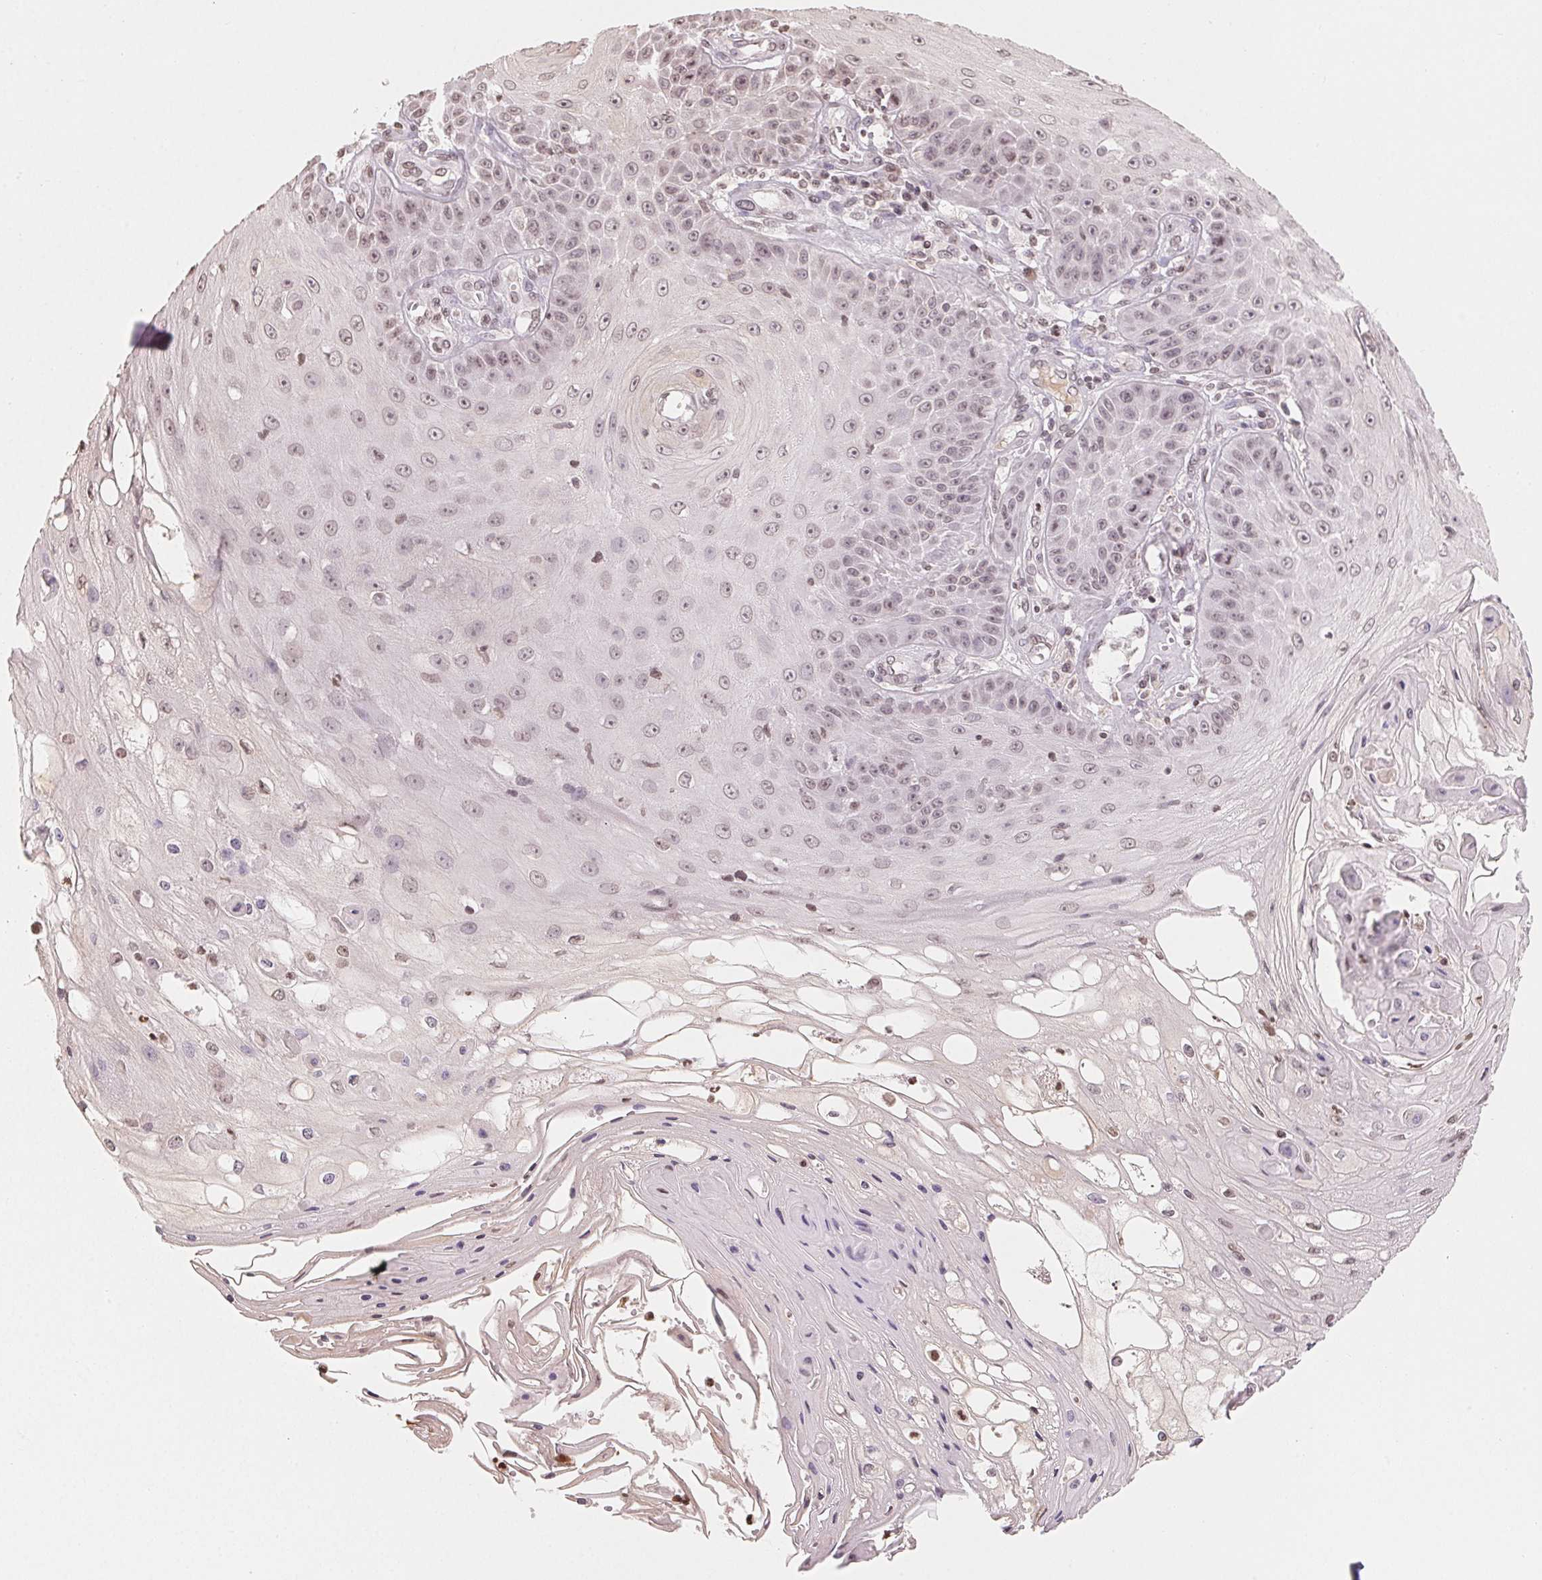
{"staining": {"intensity": "weak", "quantity": "25%-75%", "location": "nuclear"}, "tissue": "skin cancer", "cell_type": "Tumor cells", "image_type": "cancer", "snomed": [{"axis": "morphology", "description": "Squamous cell carcinoma, NOS"}, {"axis": "topography", "description": "Skin"}], "caption": "Immunohistochemistry image of skin cancer stained for a protein (brown), which exhibits low levels of weak nuclear expression in about 25%-75% of tumor cells.", "gene": "TBP", "patient": {"sex": "male", "age": 70}}